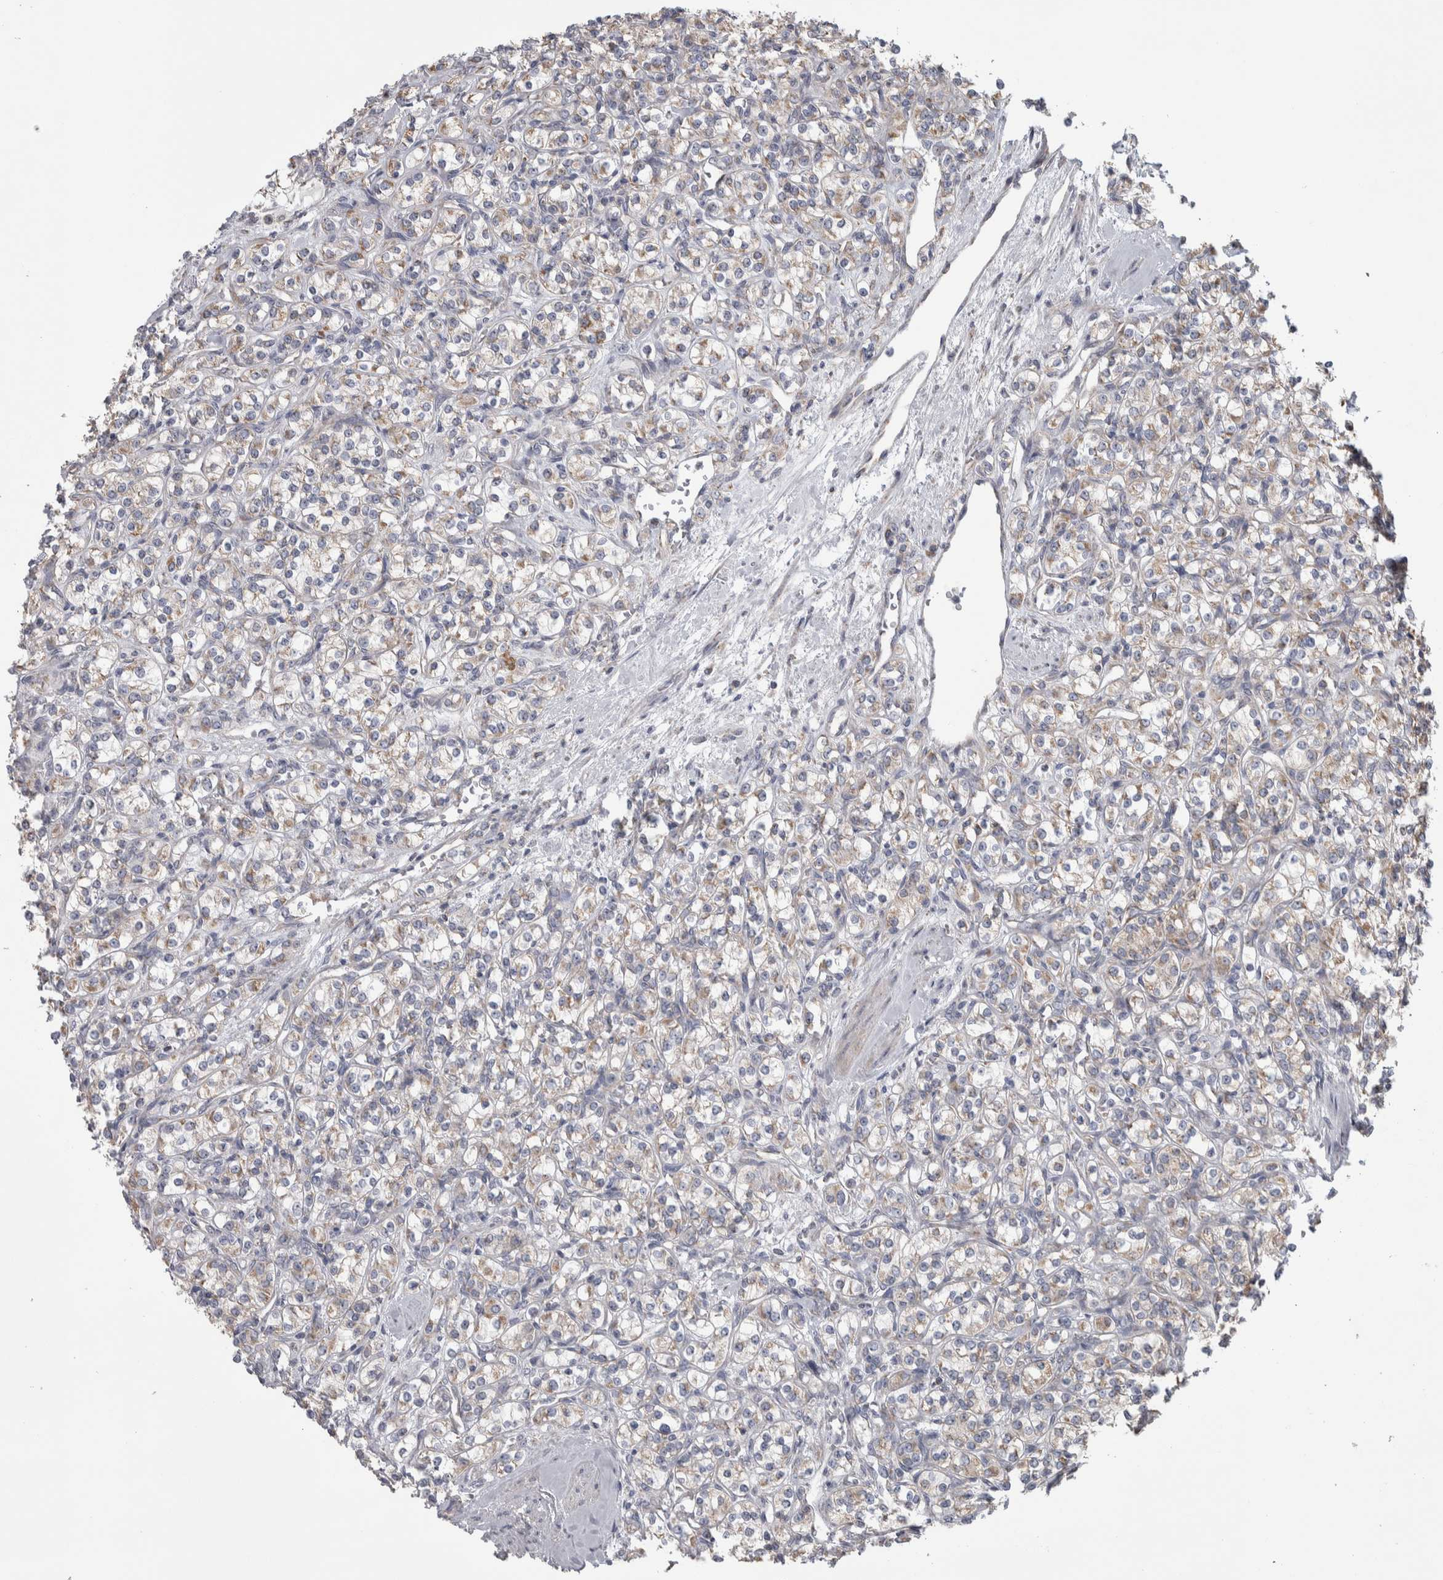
{"staining": {"intensity": "weak", "quantity": "25%-75%", "location": "cytoplasmic/membranous"}, "tissue": "renal cancer", "cell_type": "Tumor cells", "image_type": "cancer", "snomed": [{"axis": "morphology", "description": "Adenocarcinoma, NOS"}, {"axis": "topography", "description": "Kidney"}], "caption": "Protein positivity by immunohistochemistry exhibits weak cytoplasmic/membranous staining in about 25%-75% of tumor cells in renal adenocarcinoma.", "gene": "SCO1", "patient": {"sex": "male", "age": 77}}